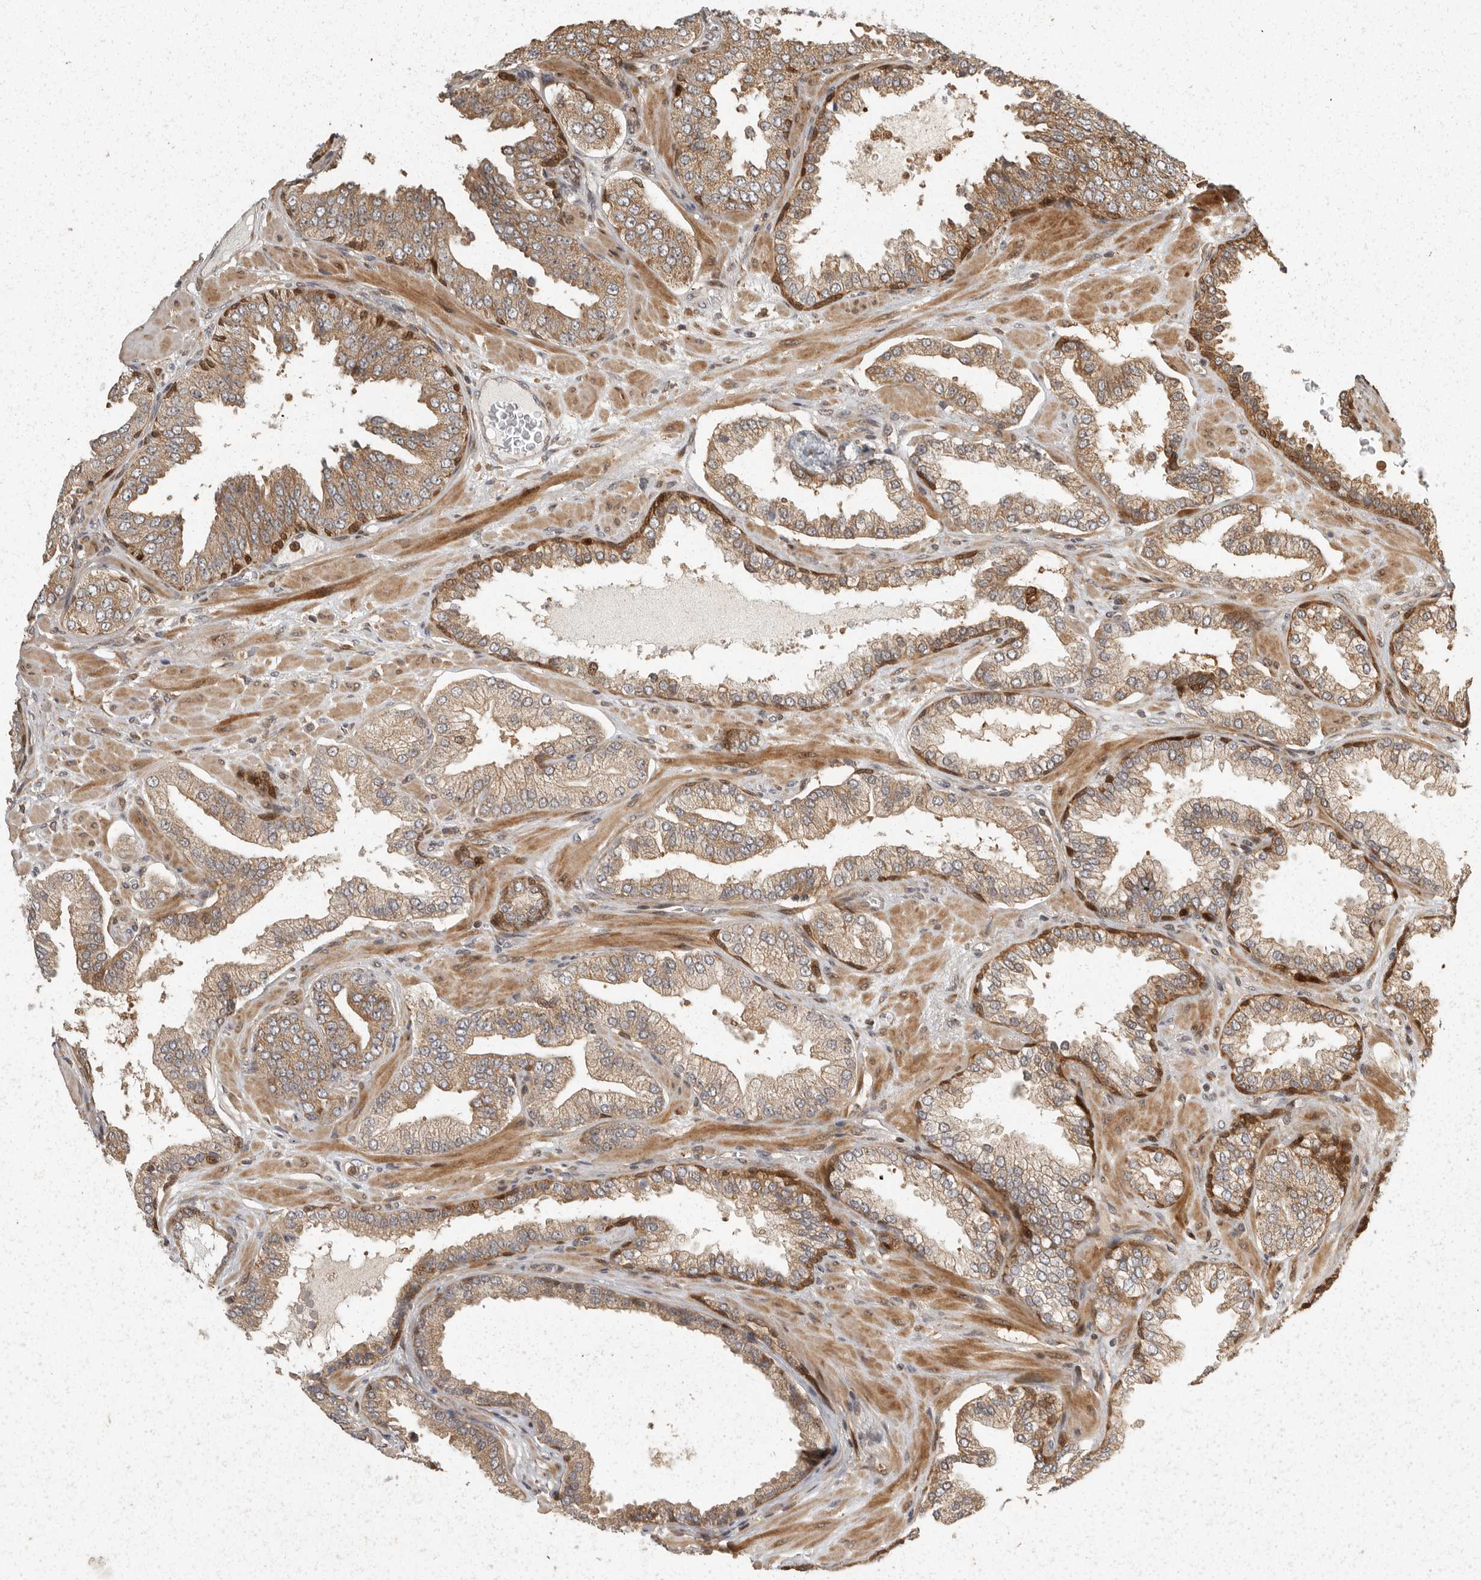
{"staining": {"intensity": "moderate", "quantity": ">75%", "location": "cytoplasmic/membranous"}, "tissue": "prostate cancer", "cell_type": "Tumor cells", "image_type": "cancer", "snomed": [{"axis": "morphology", "description": "Adenocarcinoma, Low grade"}, {"axis": "topography", "description": "Prostate"}], "caption": "This histopathology image displays prostate cancer stained with immunohistochemistry to label a protein in brown. The cytoplasmic/membranous of tumor cells show moderate positivity for the protein. Nuclei are counter-stained blue.", "gene": "SWT1", "patient": {"sex": "male", "age": 62}}